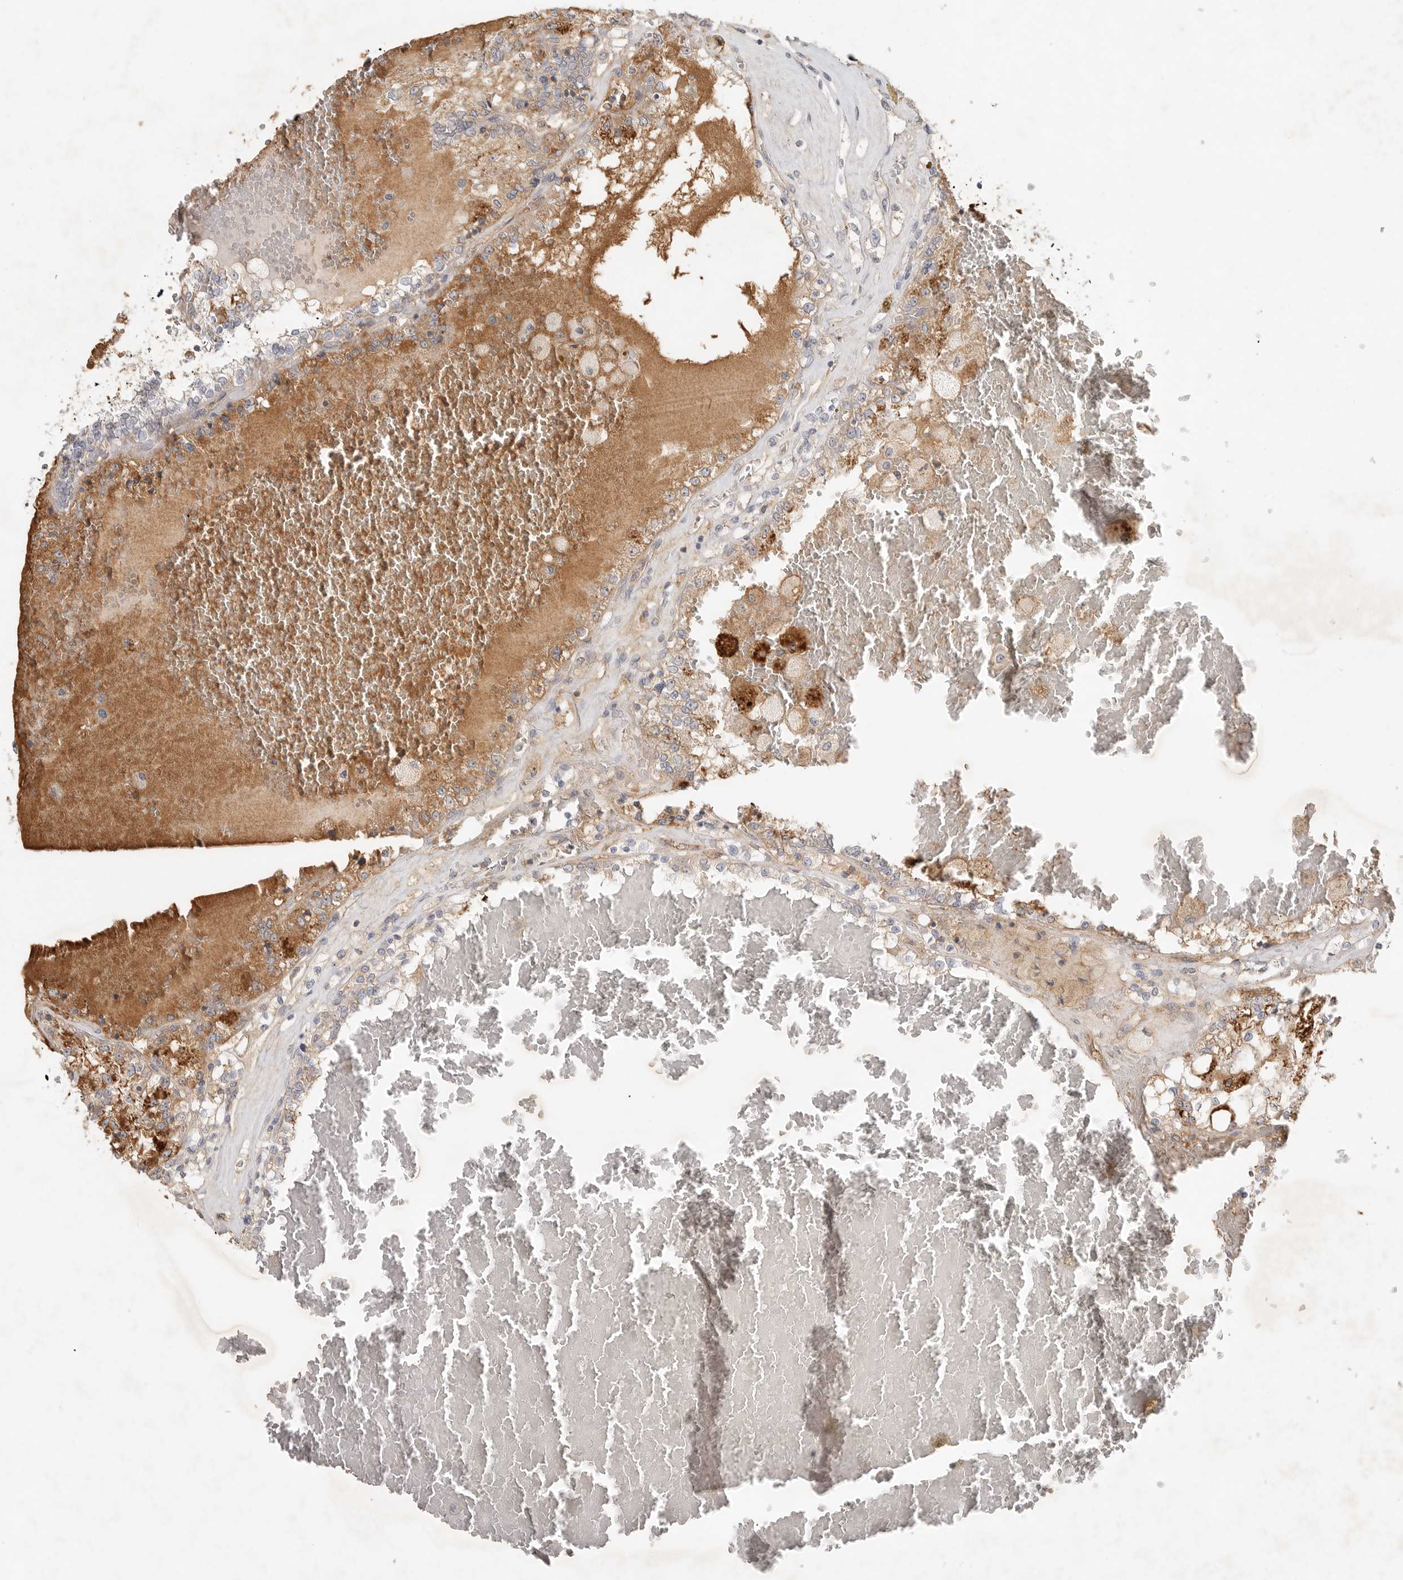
{"staining": {"intensity": "moderate", "quantity": "25%-75%", "location": "cytoplasmic/membranous"}, "tissue": "renal cancer", "cell_type": "Tumor cells", "image_type": "cancer", "snomed": [{"axis": "morphology", "description": "Adenocarcinoma, NOS"}, {"axis": "topography", "description": "Kidney"}], "caption": "Brown immunohistochemical staining in renal adenocarcinoma displays moderate cytoplasmic/membranous positivity in about 25%-75% of tumor cells. The protein of interest is stained brown, and the nuclei are stained in blue (DAB IHC with brightfield microscopy, high magnification).", "gene": "SLC25A36", "patient": {"sex": "female", "age": 56}}